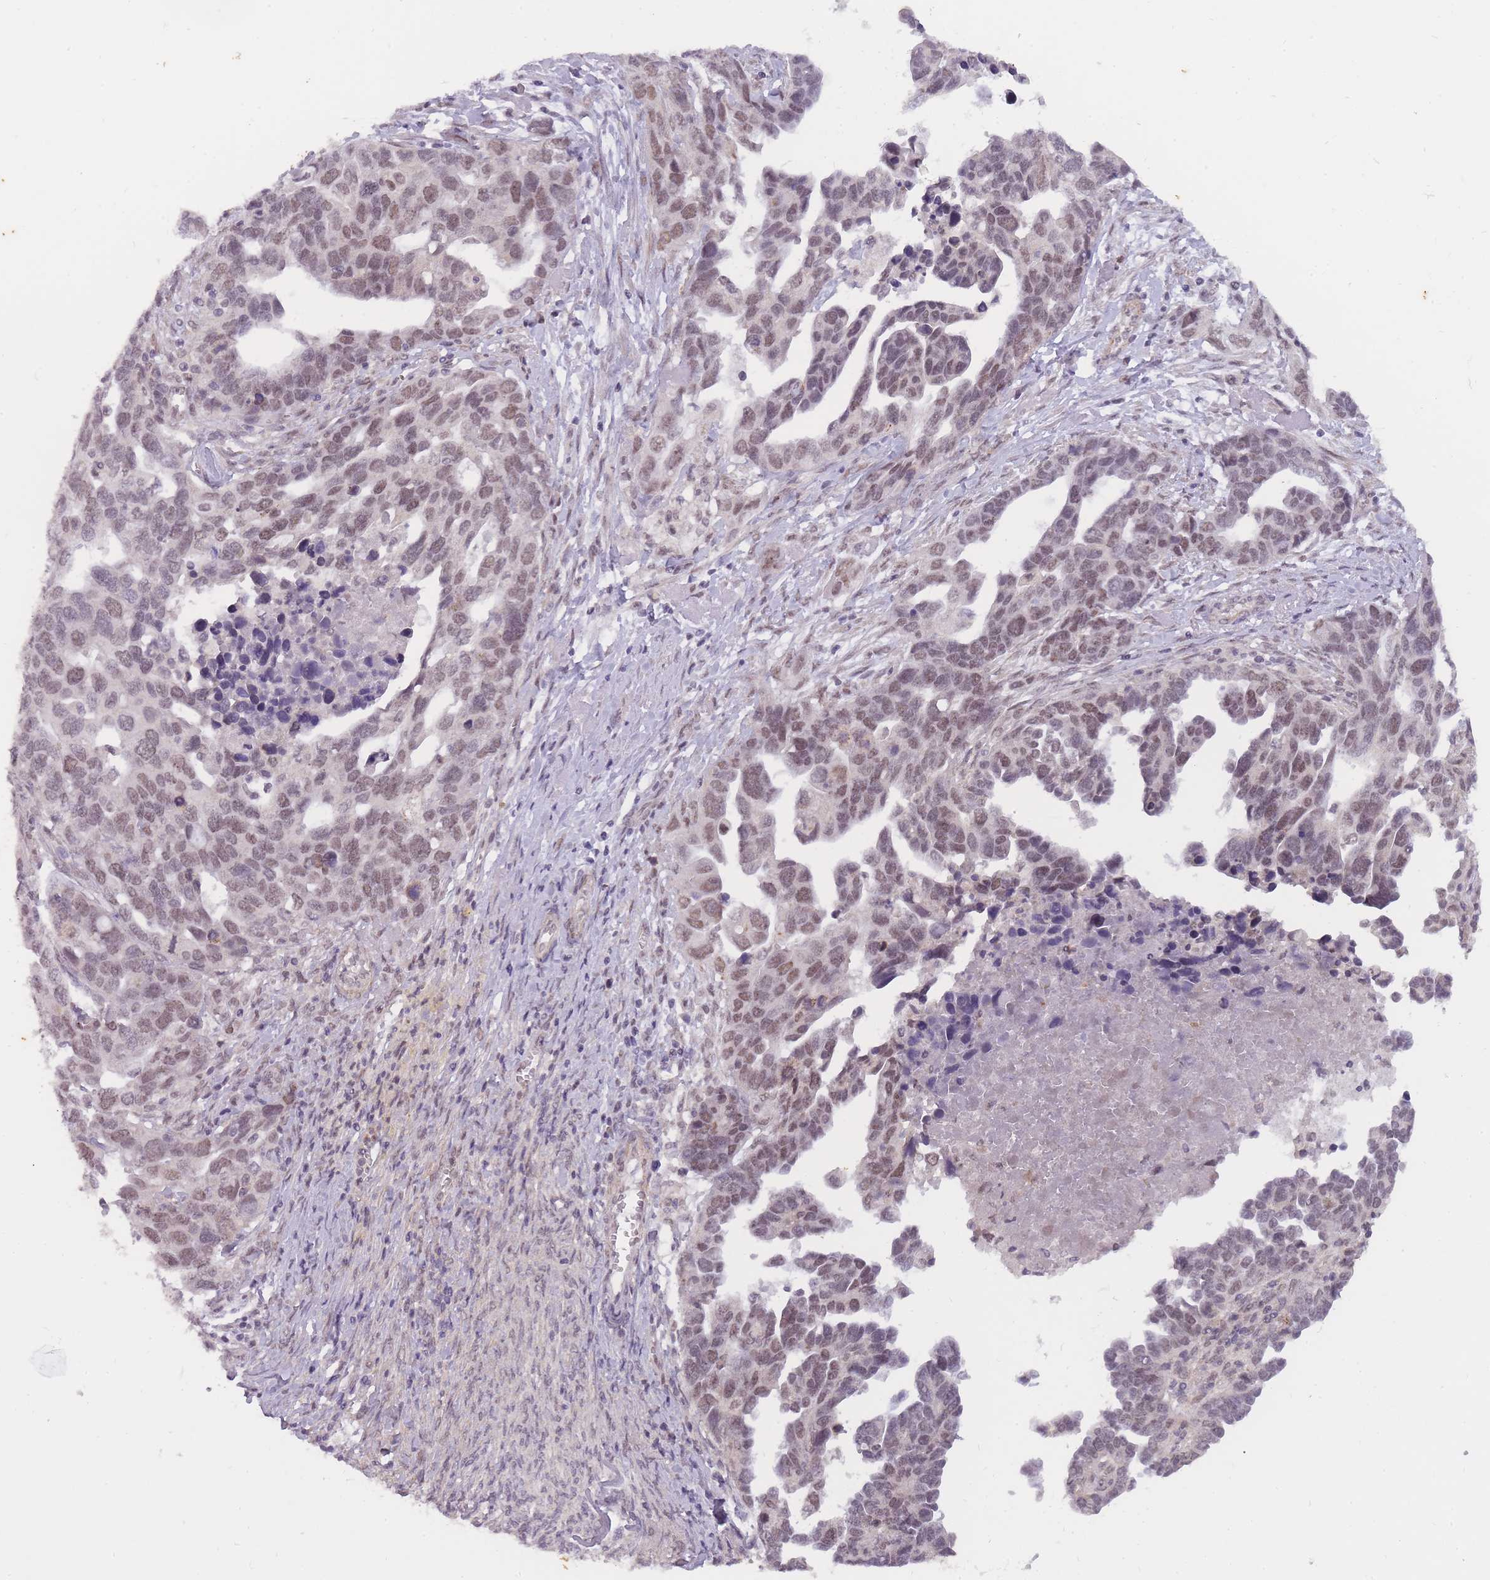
{"staining": {"intensity": "moderate", "quantity": "25%-75%", "location": "nuclear"}, "tissue": "ovarian cancer", "cell_type": "Tumor cells", "image_type": "cancer", "snomed": [{"axis": "morphology", "description": "Cystadenocarcinoma, serous, NOS"}, {"axis": "topography", "description": "Ovary"}], "caption": "Immunohistochemical staining of ovarian serous cystadenocarcinoma displays medium levels of moderate nuclear protein staining in approximately 25%-75% of tumor cells.", "gene": "TIGD1", "patient": {"sex": "female", "age": 54}}